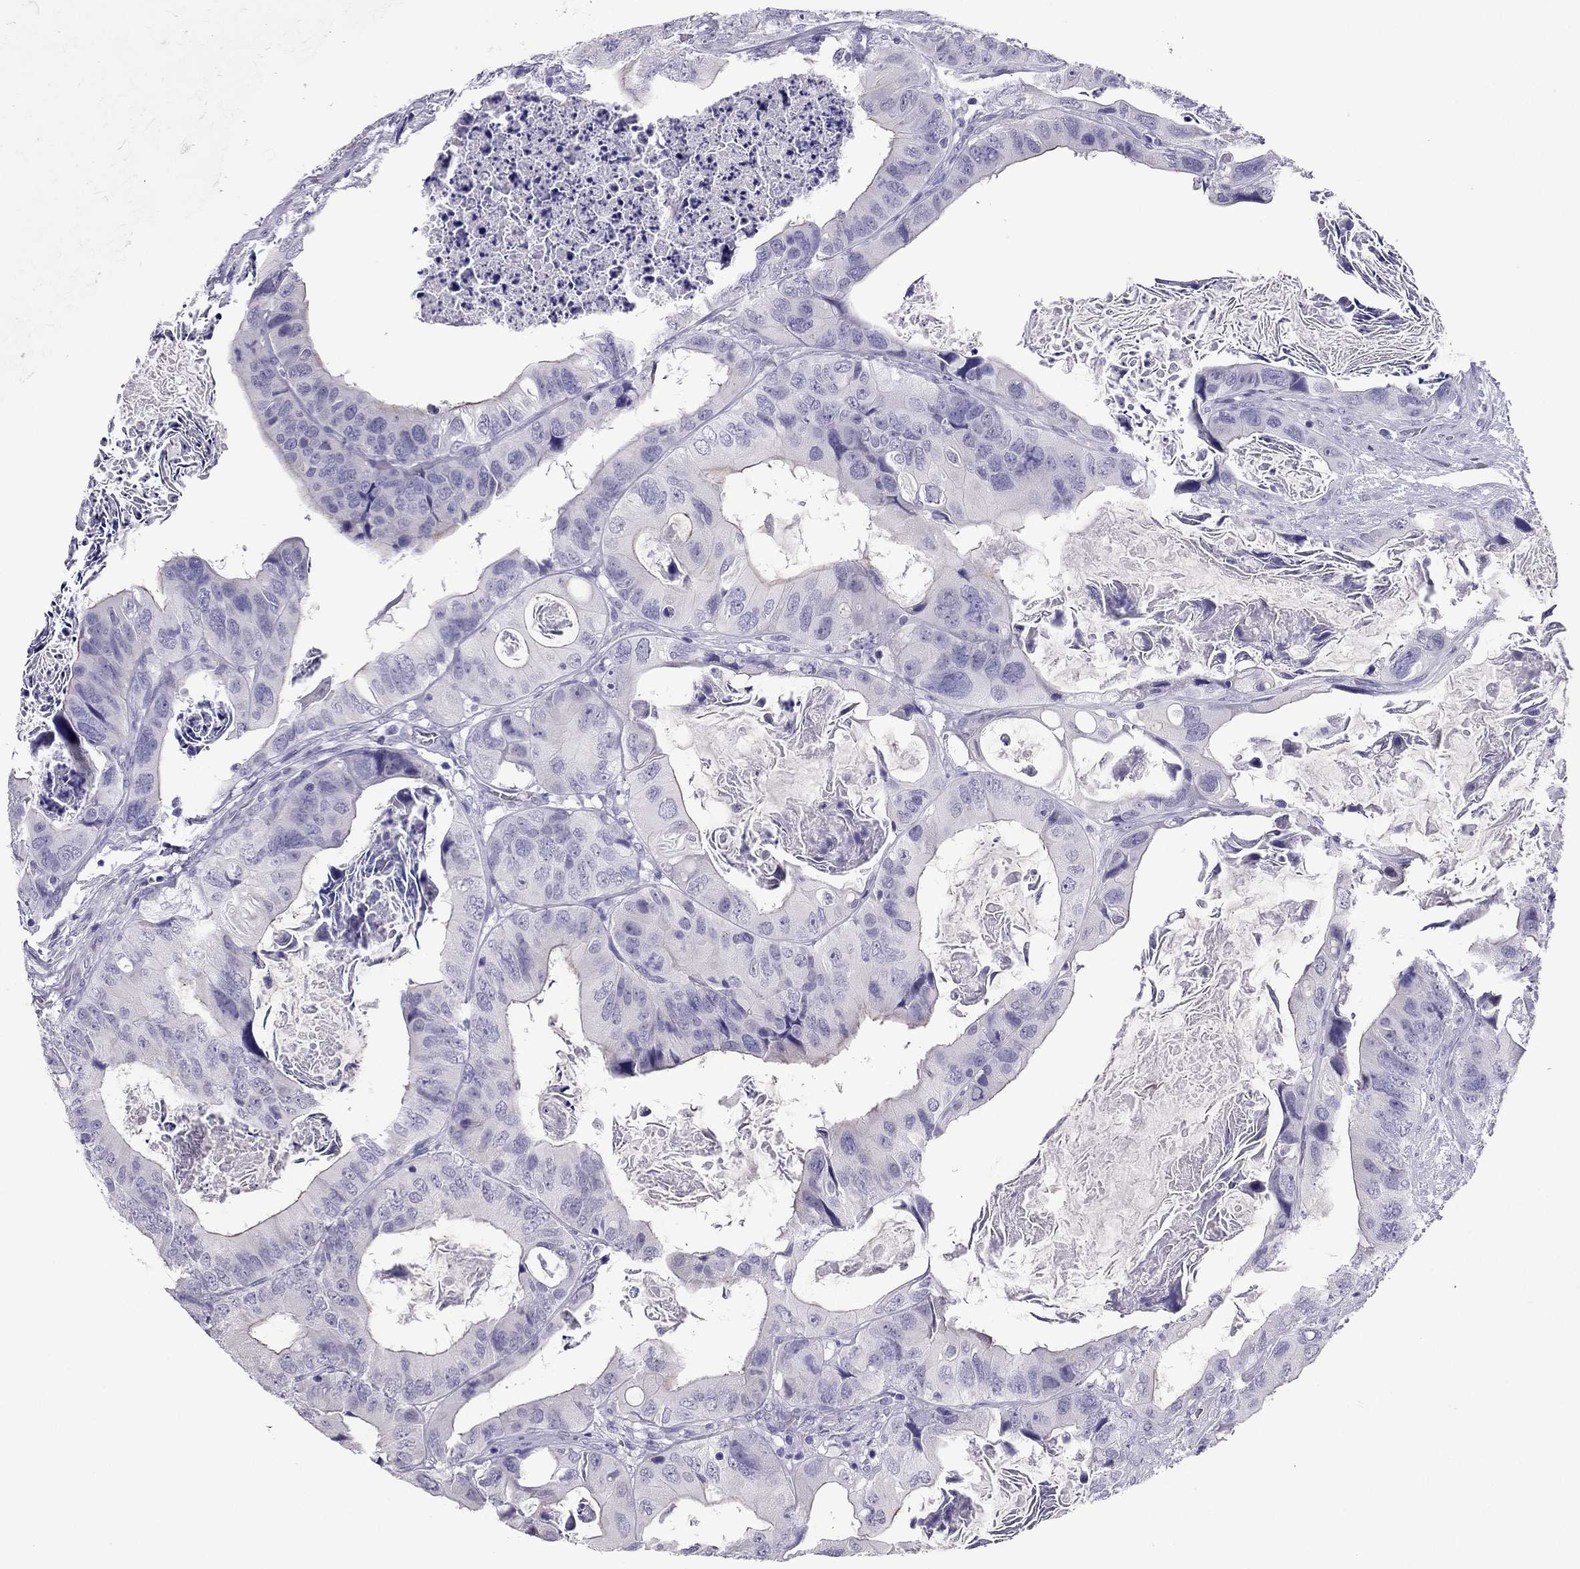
{"staining": {"intensity": "negative", "quantity": "none", "location": "none"}, "tissue": "colorectal cancer", "cell_type": "Tumor cells", "image_type": "cancer", "snomed": [{"axis": "morphology", "description": "Adenocarcinoma, NOS"}, {"axis": "topography", "description": "Rectum"}], "caption": "Tumor cells show no significant protein positivity in colorectal adenocarcinoma.", "gene": "PDE6A", "patient": {"sex": "male", "age": 64}}